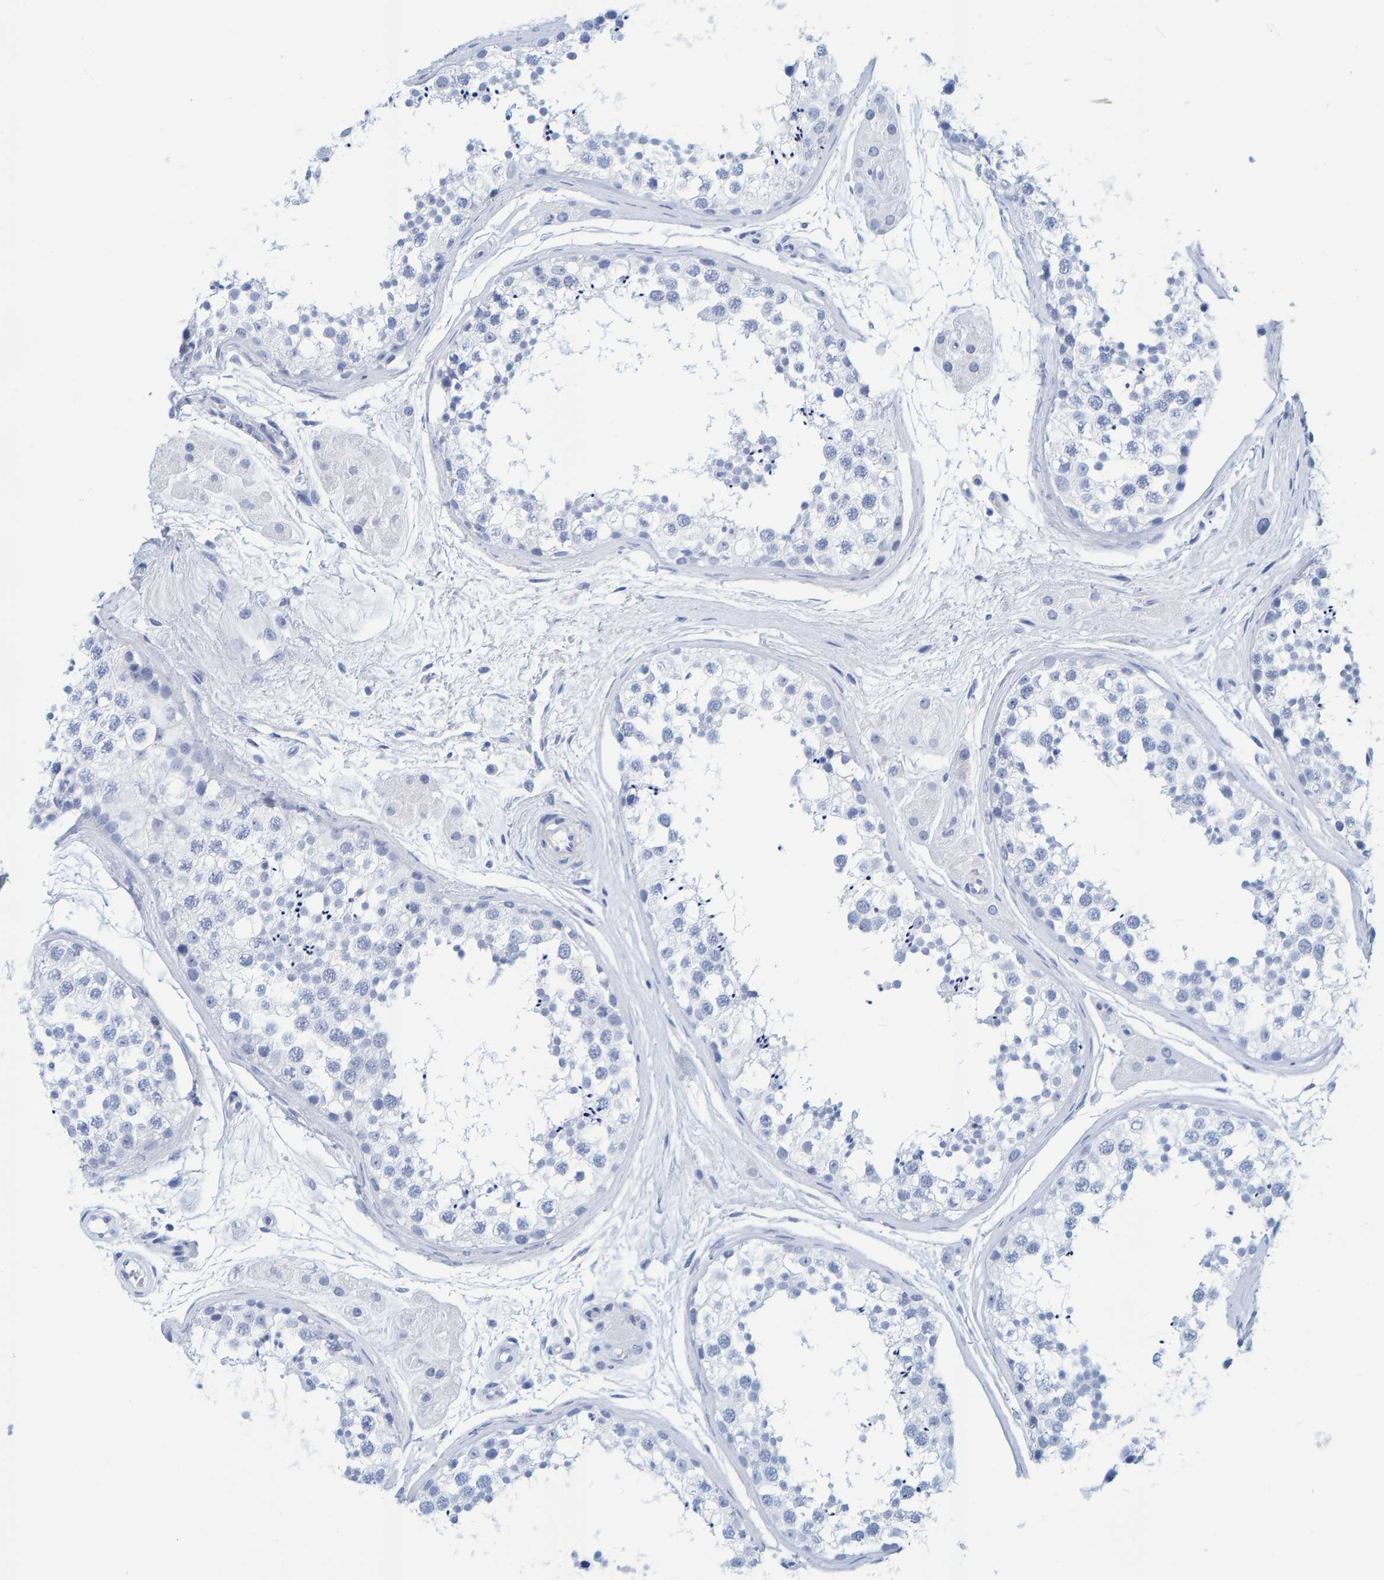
{"staining": {"intensity": "negative", "quantity": "none", "location": "none"}, "tissue": "testis", "cell_type": "Cells in seminiferous ducts", "image_type": "normal", "snomed": [{"axis": "morphology", "description": "Normal tissue, NOS"}, {"axis": "topography", "description": "Testis"}], "caption": "An immunohistochemistry (IHC) image of benign testis is shown. There is no staining in cells in seminiferous ducts of testis. (Stains: DAB (3,3'-diaminobenzidine) IHC with hematoxylin counter stain, Microscopy: brightfield microscopy at high magnification).", "gene": "SFTPC", "patient": {"sex": "male", "age": 56}}